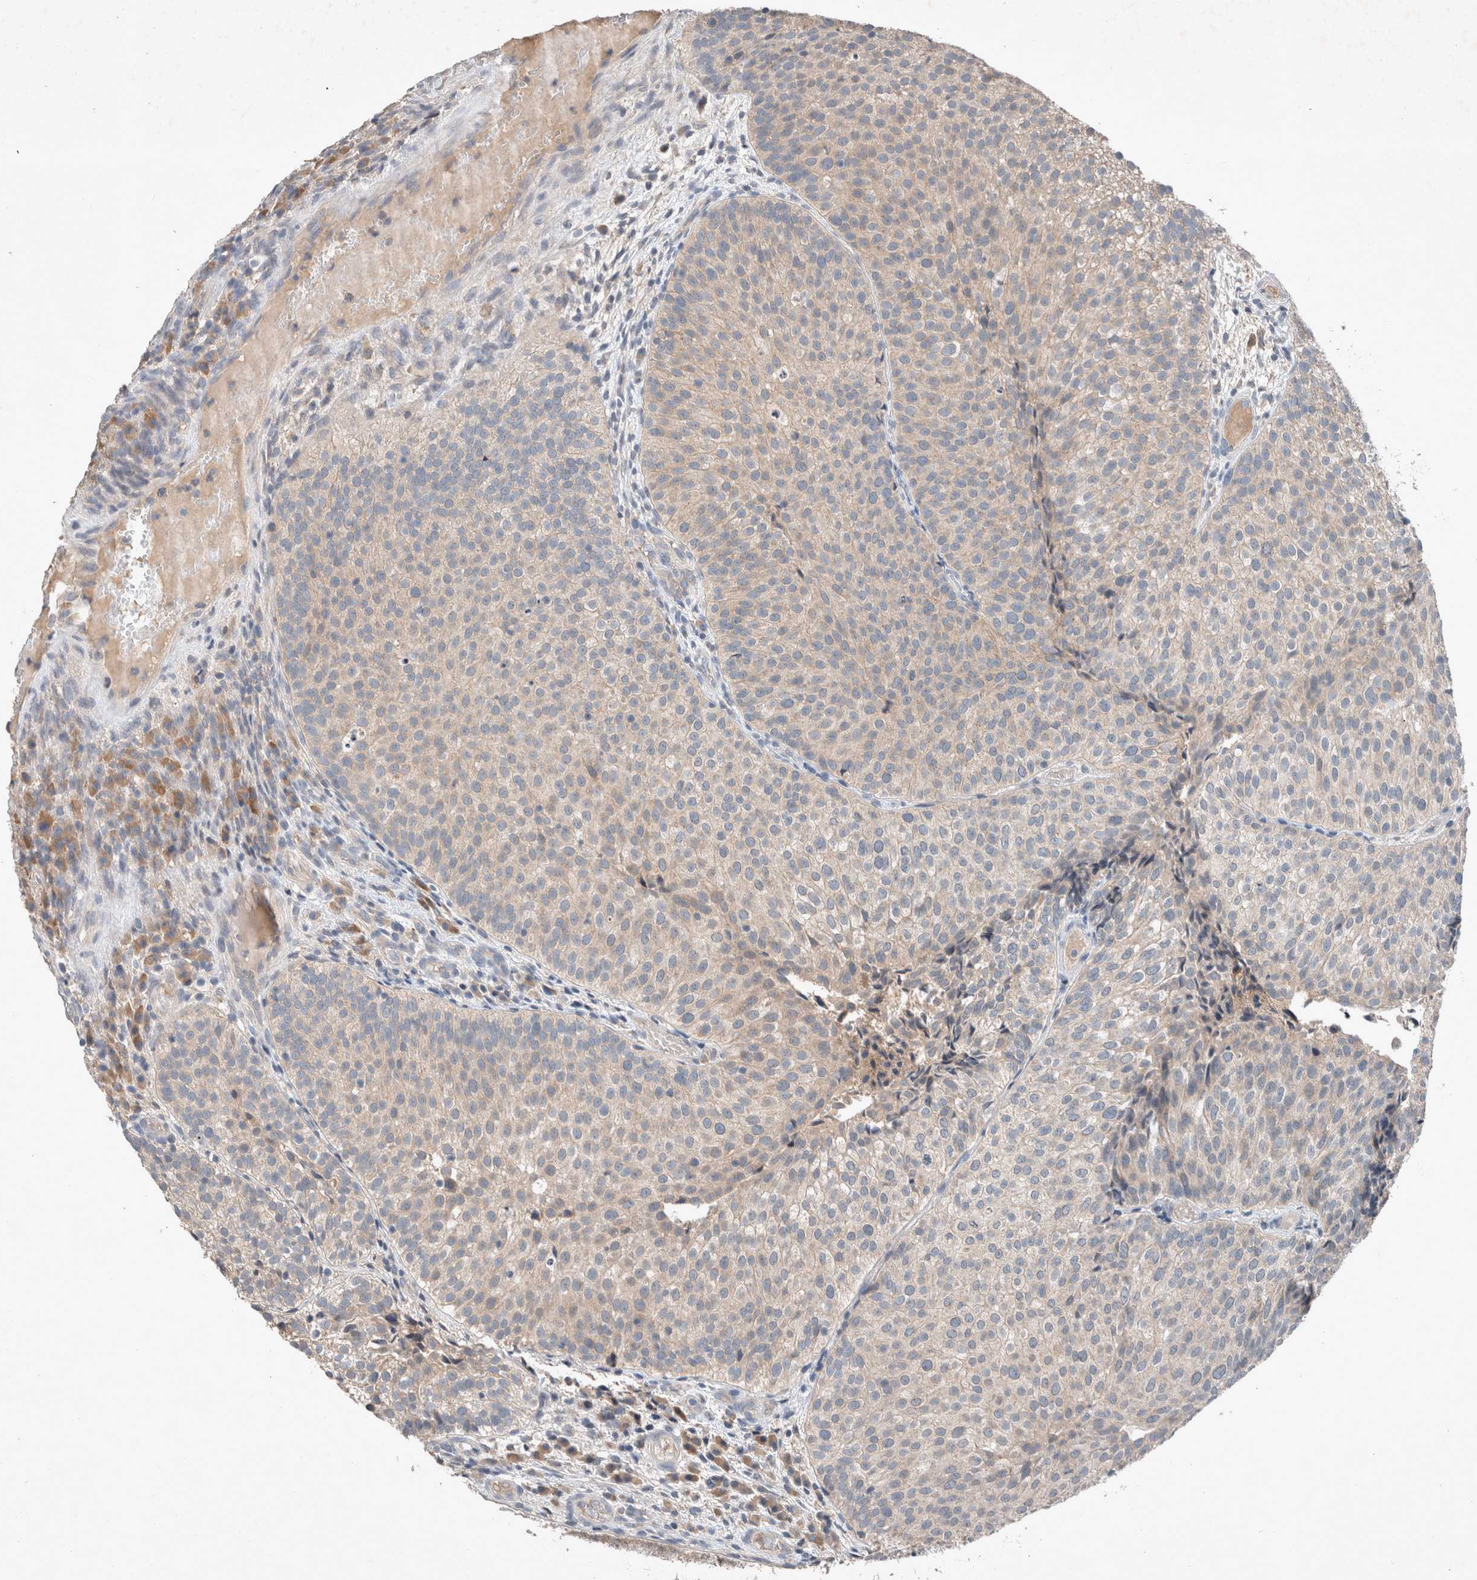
{"staining": {"intensity": "negative", "quantity": "none", "location": "none"}, "tissue": "urothelial cancer", "cell_type": "Tumor cells", "image_type": "cancer", "snomed": [{"axis": "morphology", "description": "Urothelial carcinoma, Low grade"}, {"axis": "topography", "description": "Urinary bladder"}], "caption": "The immunohistochemistry (IHC) micrograph has no significant expression in tumor cells of low-grade urothelial carcinoma tissue.", "gene": "UGCG", "patient": {"sex": "male", "age": 86}}